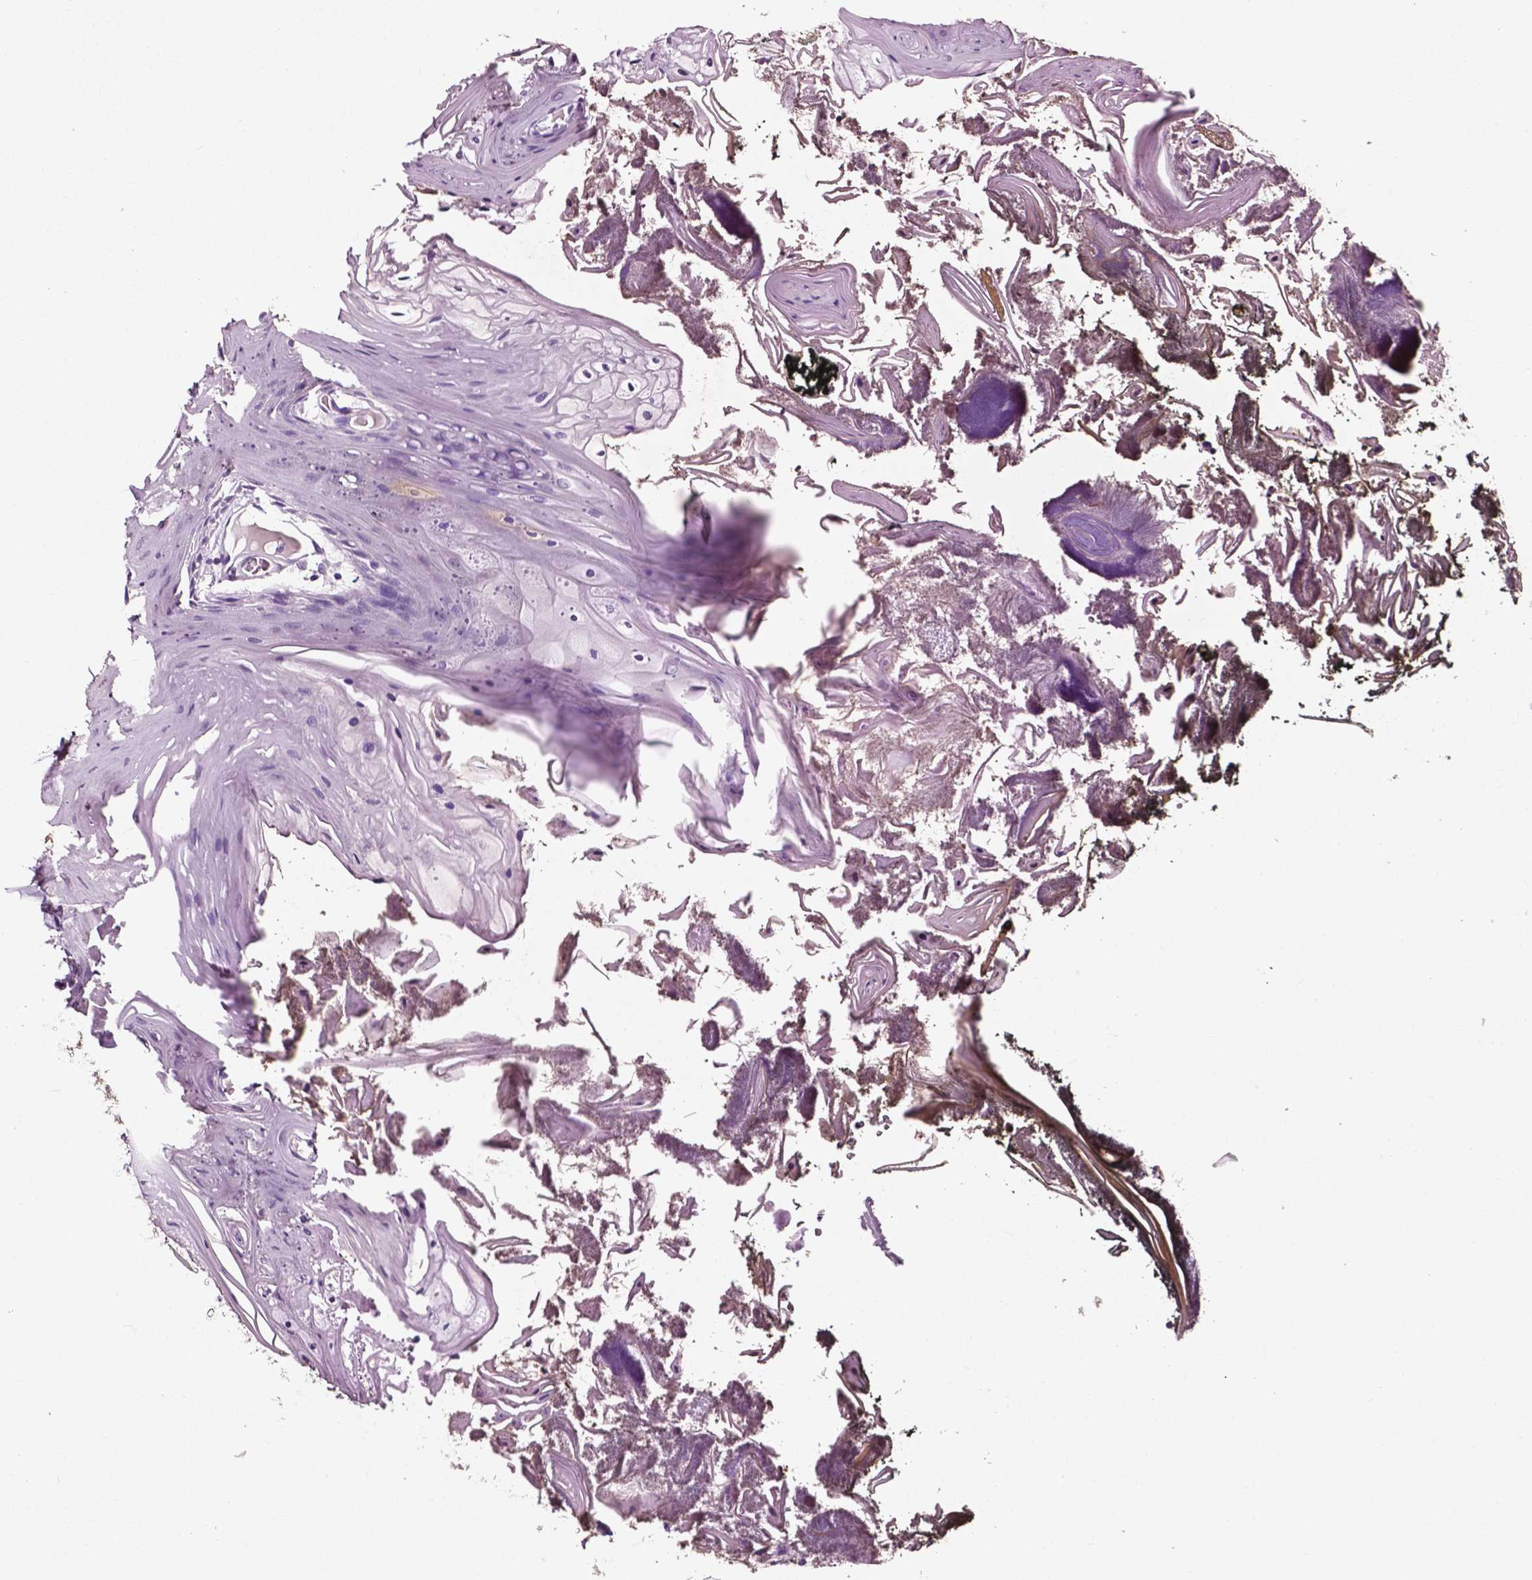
{"staining": {"intensity": "negative", "quantity": "none", "location": "none"}, "tissue": "oral mucosa", "cell_type": "Squamous epithelial cells", "image_type": "normal", "snomed": [{"axis": "morphology", "description": "Normal tissue, NOS"}, {"axis": "topography", "description": "Oral tissue"}], "caption": "Micrograph shows no protein positivity in squamous epithelial cells of benign oral mucosa. The staining is performed using DAB brown chromogen with nuclei counter-stained in using hematoxylin.", "gene": "DEFA5", "patient": {"sex": "male", "age": 9}}